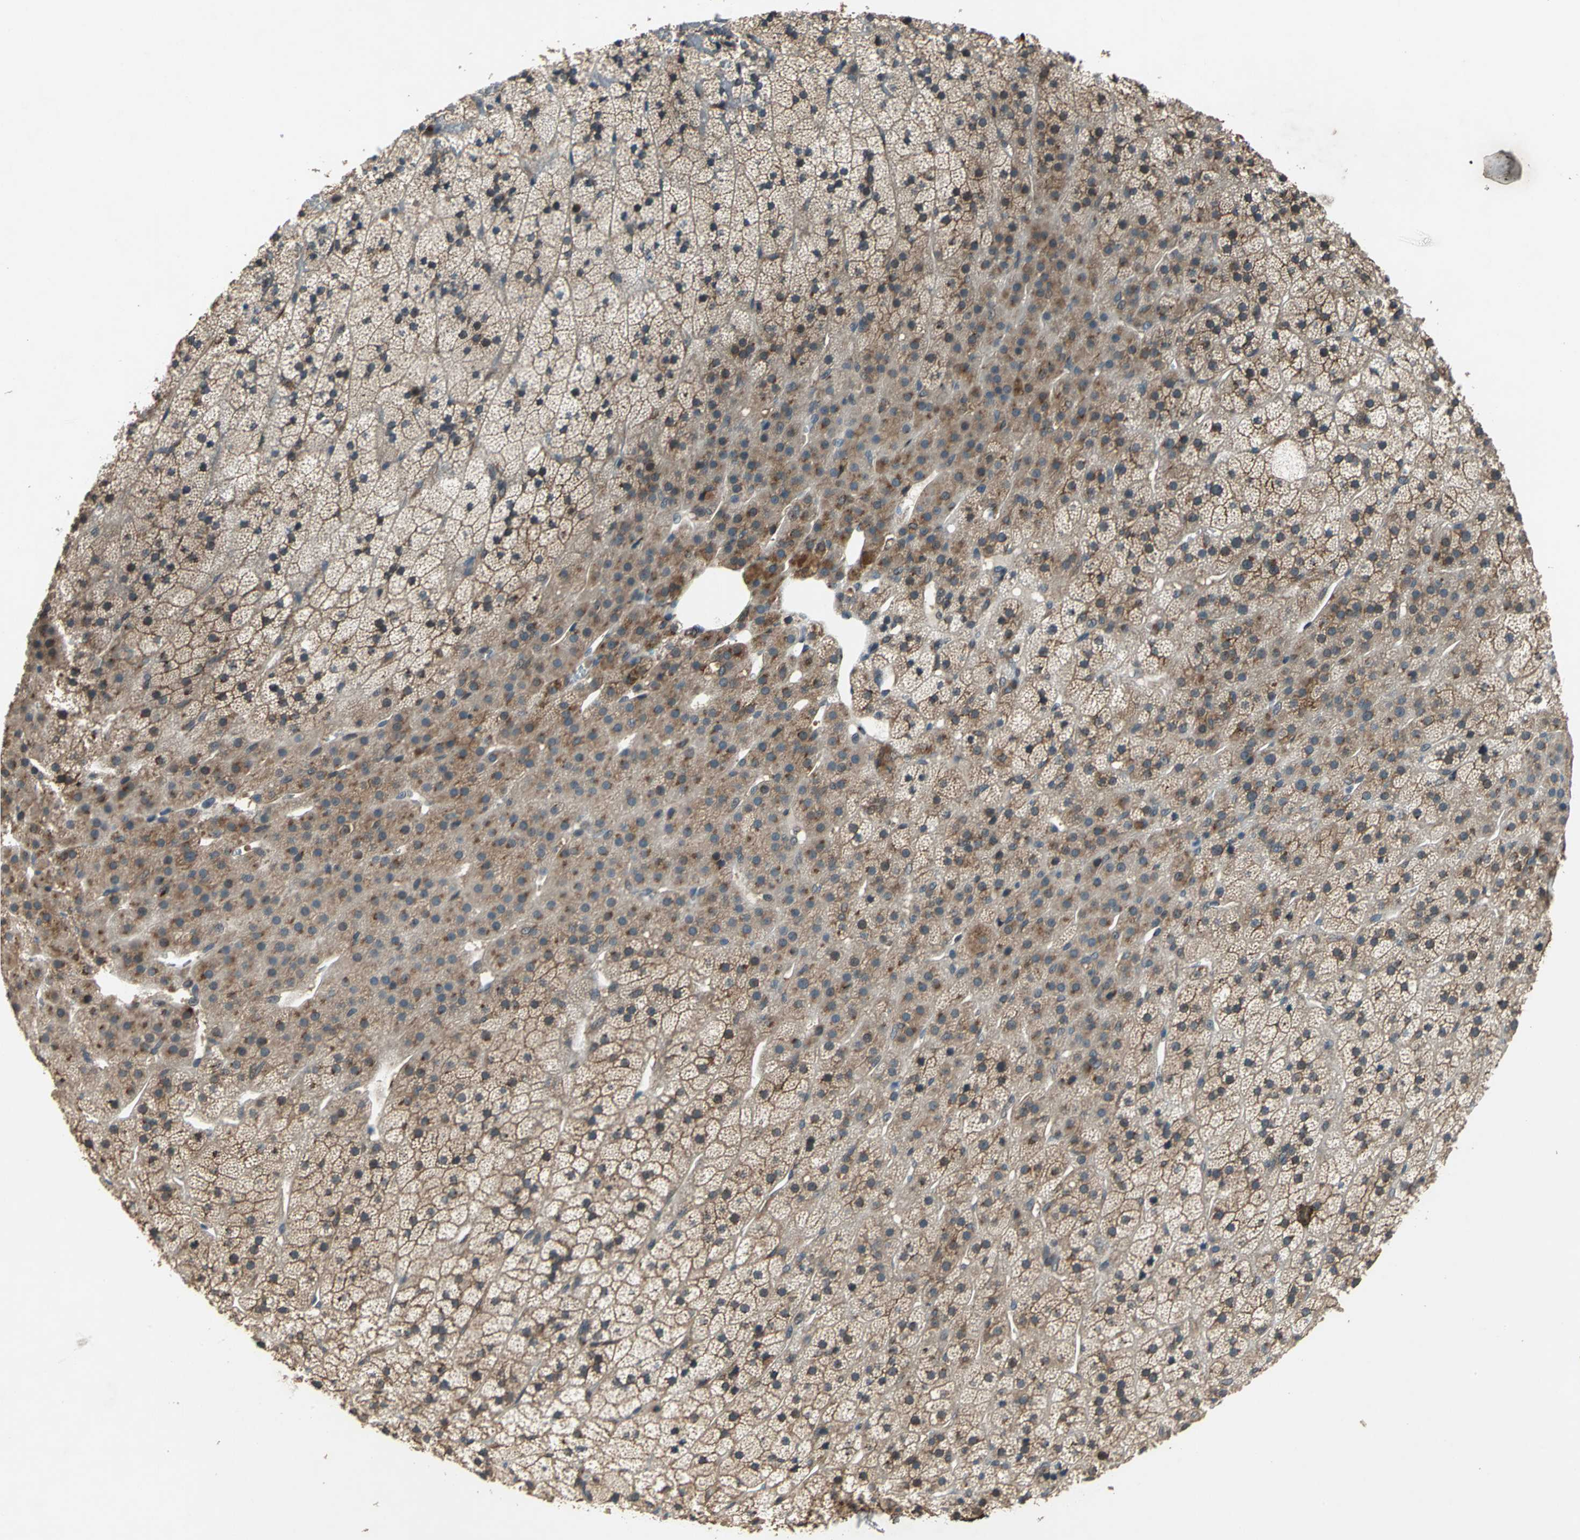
{"staining": {"intensity": "moderate", "quantity": ">75%", "location": "cytoplasmic/membranous"}, "tissue": "adrenal gland", "cell_type": "Glandular cells", "image_type": "normal", "snomed": [{"axis": "morphology", "description": "Normal tissue, NOS"}, {"axis": "topography", "description": "Adrenal gland"}], "caption": "IHC (DAB (3,3'-diaminobenzidine)) staining of normal human adrenal gland demonstrates moderate cytoplasmic/membranous protein staining in approximately >75% of glandular cells.", "gene": "NFKBIE", "patient": {"sex": "male", "age": 35}}